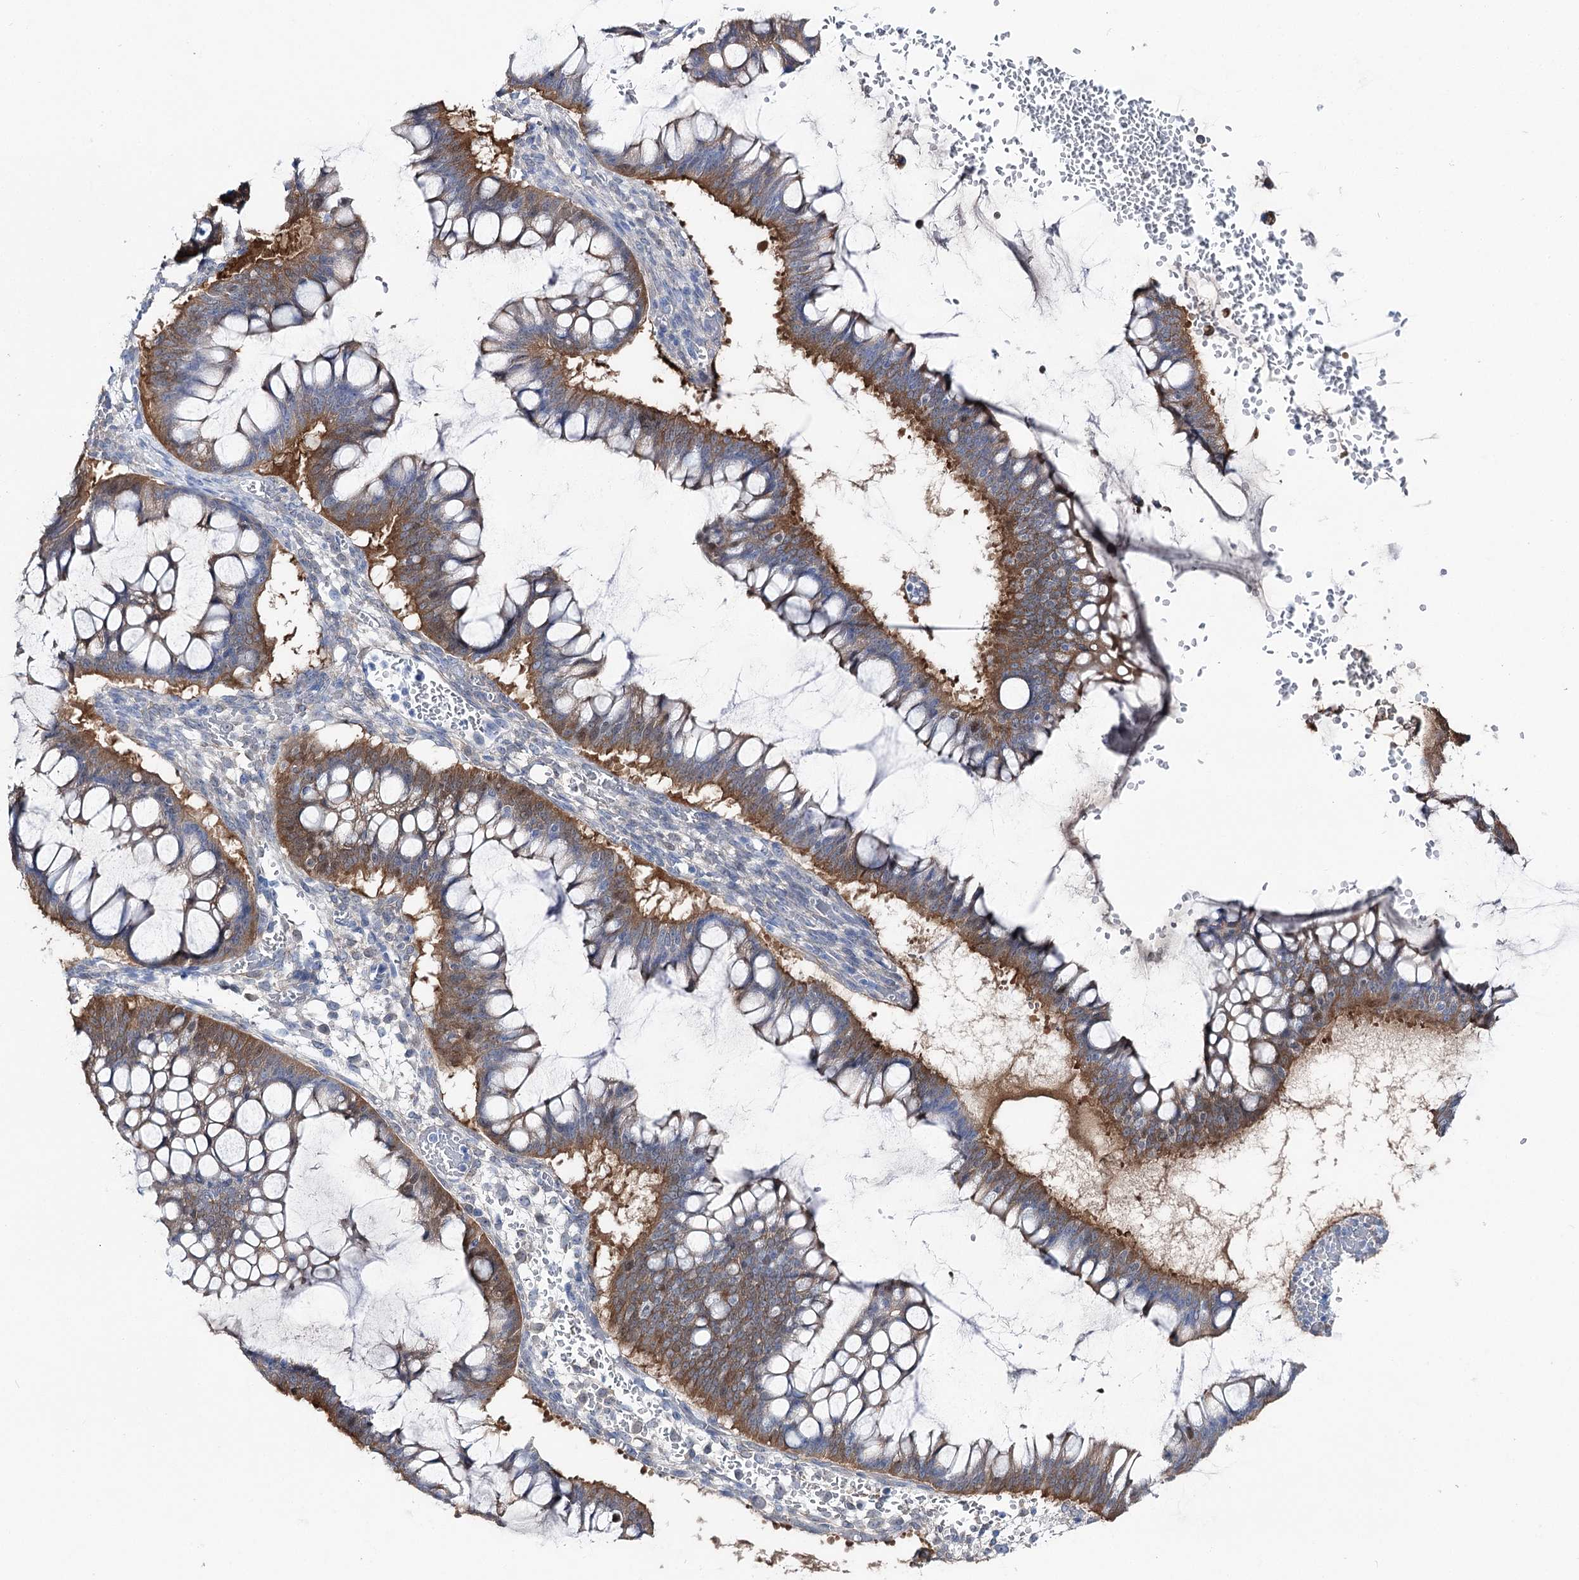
{"staining": {"intensity": "moderate", "quantity": ">75%", "location": "cytoplasmic/membranous"}, "tissue": "ovarian cancer", "cell_type": "Tumor cells", "image_type": "cancer", "snomed": [{"axis": "morphology", "description": "Cystadenocarcinoma, mucinous, NOS"}, {"axis": "topography", "description": "Ovary"}], "caption": "Protein staining reveals moderate cytoplasmic/membranous staining in approximately >75% of tumor cells in ovarian cancer. The staining is performed using DAB brown chromogen to label protein expression. The nuclei are counter-stained blue using hematoxylin.", "gene": "UGDH", "patient": {"sex": "female", "age": 73}}